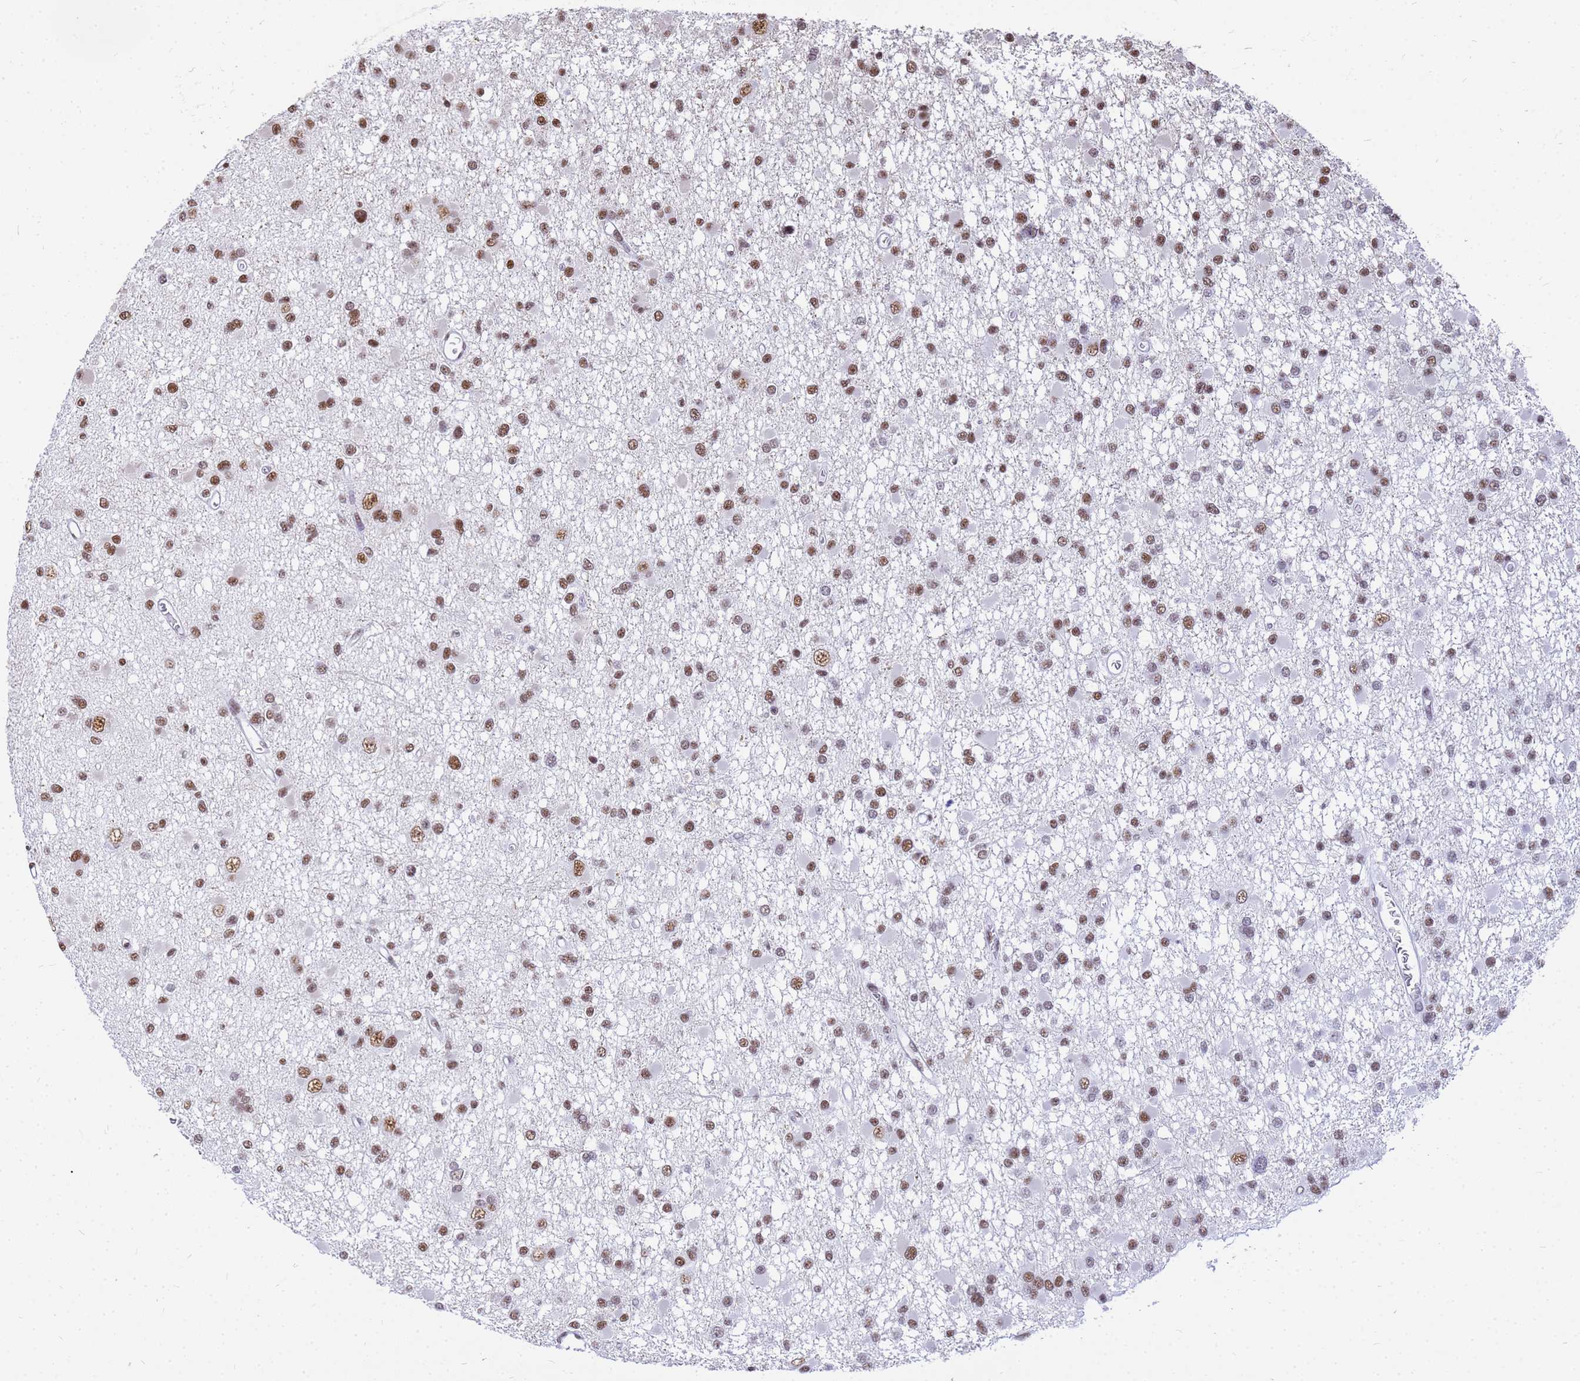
{"staining": {"intensity": "moderate", "quantity": ">75%", "location": "nuclear"}, "tissue": "glioma", "cell_type": "Tumor cells", "image_type": "cancer", "snomed": [{"axis": "morphology", "description": "Glioma, malignant, Low grade"}, {"axis": "topography", "description": "Brain"}], "caption": "This is an image of IHC staining of malignant low-grade glioma, which shows moderate staining in the nuclear of tumor cells.", "gene": "SART3", "patient": {"sex": "female", "age": 22}}